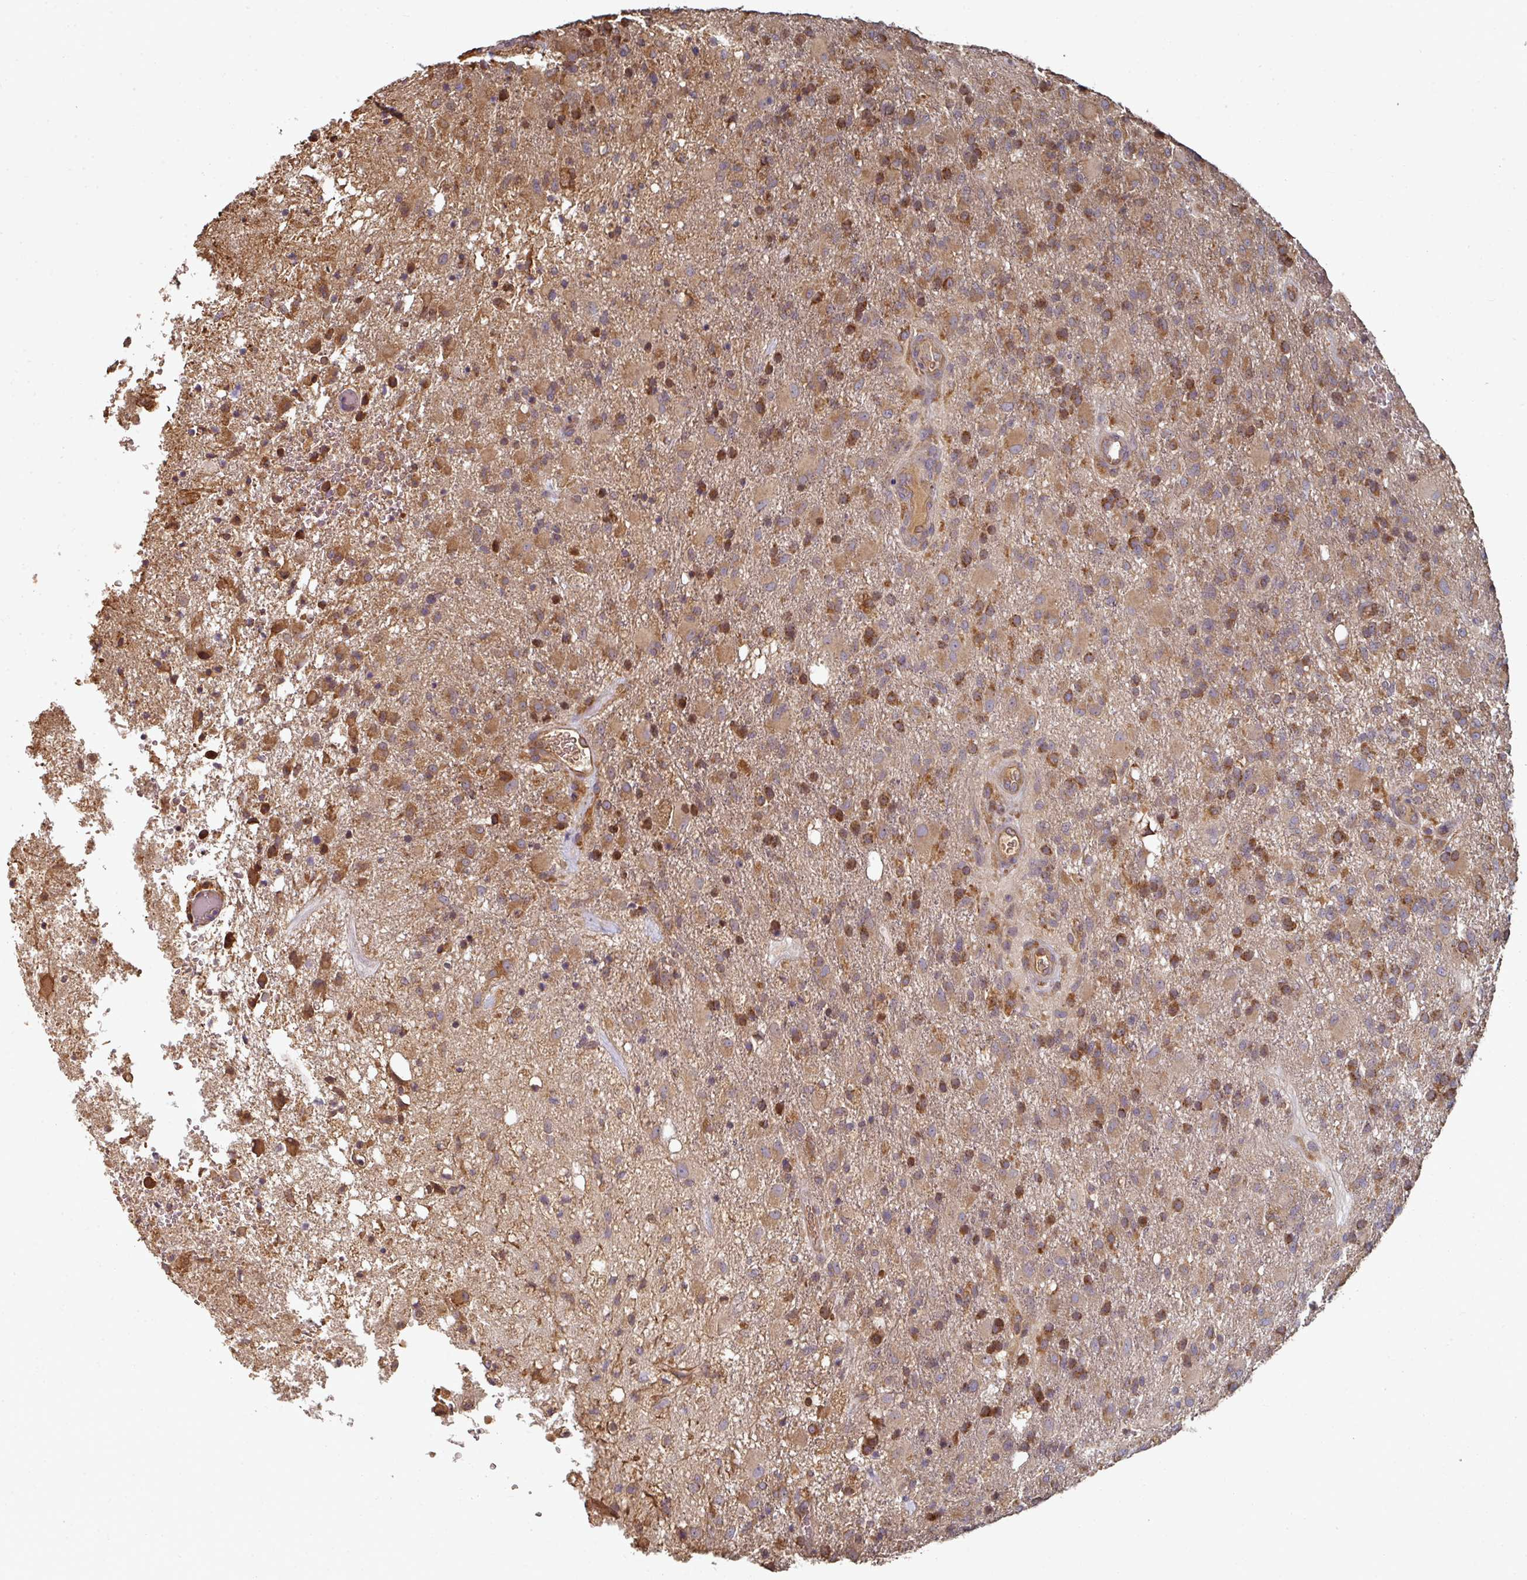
{"staining": {"intensity": "moderate", "quantity": ">75%", "location": "cytoplasmic/membranous"}, "tissue": "glioma", "cell_type": "Tumor cells", "image_type": "cancer", "snomed": [{"axis": "morphology", "description": "Glioma, malignant, High grade"}, {"axis": "topography", "description": "Brain"}], "caption": "Malignant high-grade glioma stained for a protein (brown) displays moderate cytoplasmic/membranous positive expression in about >75% of tumor cells.", "gene": "EDEM2", "patient": {"sex": "female", "age": 74}}